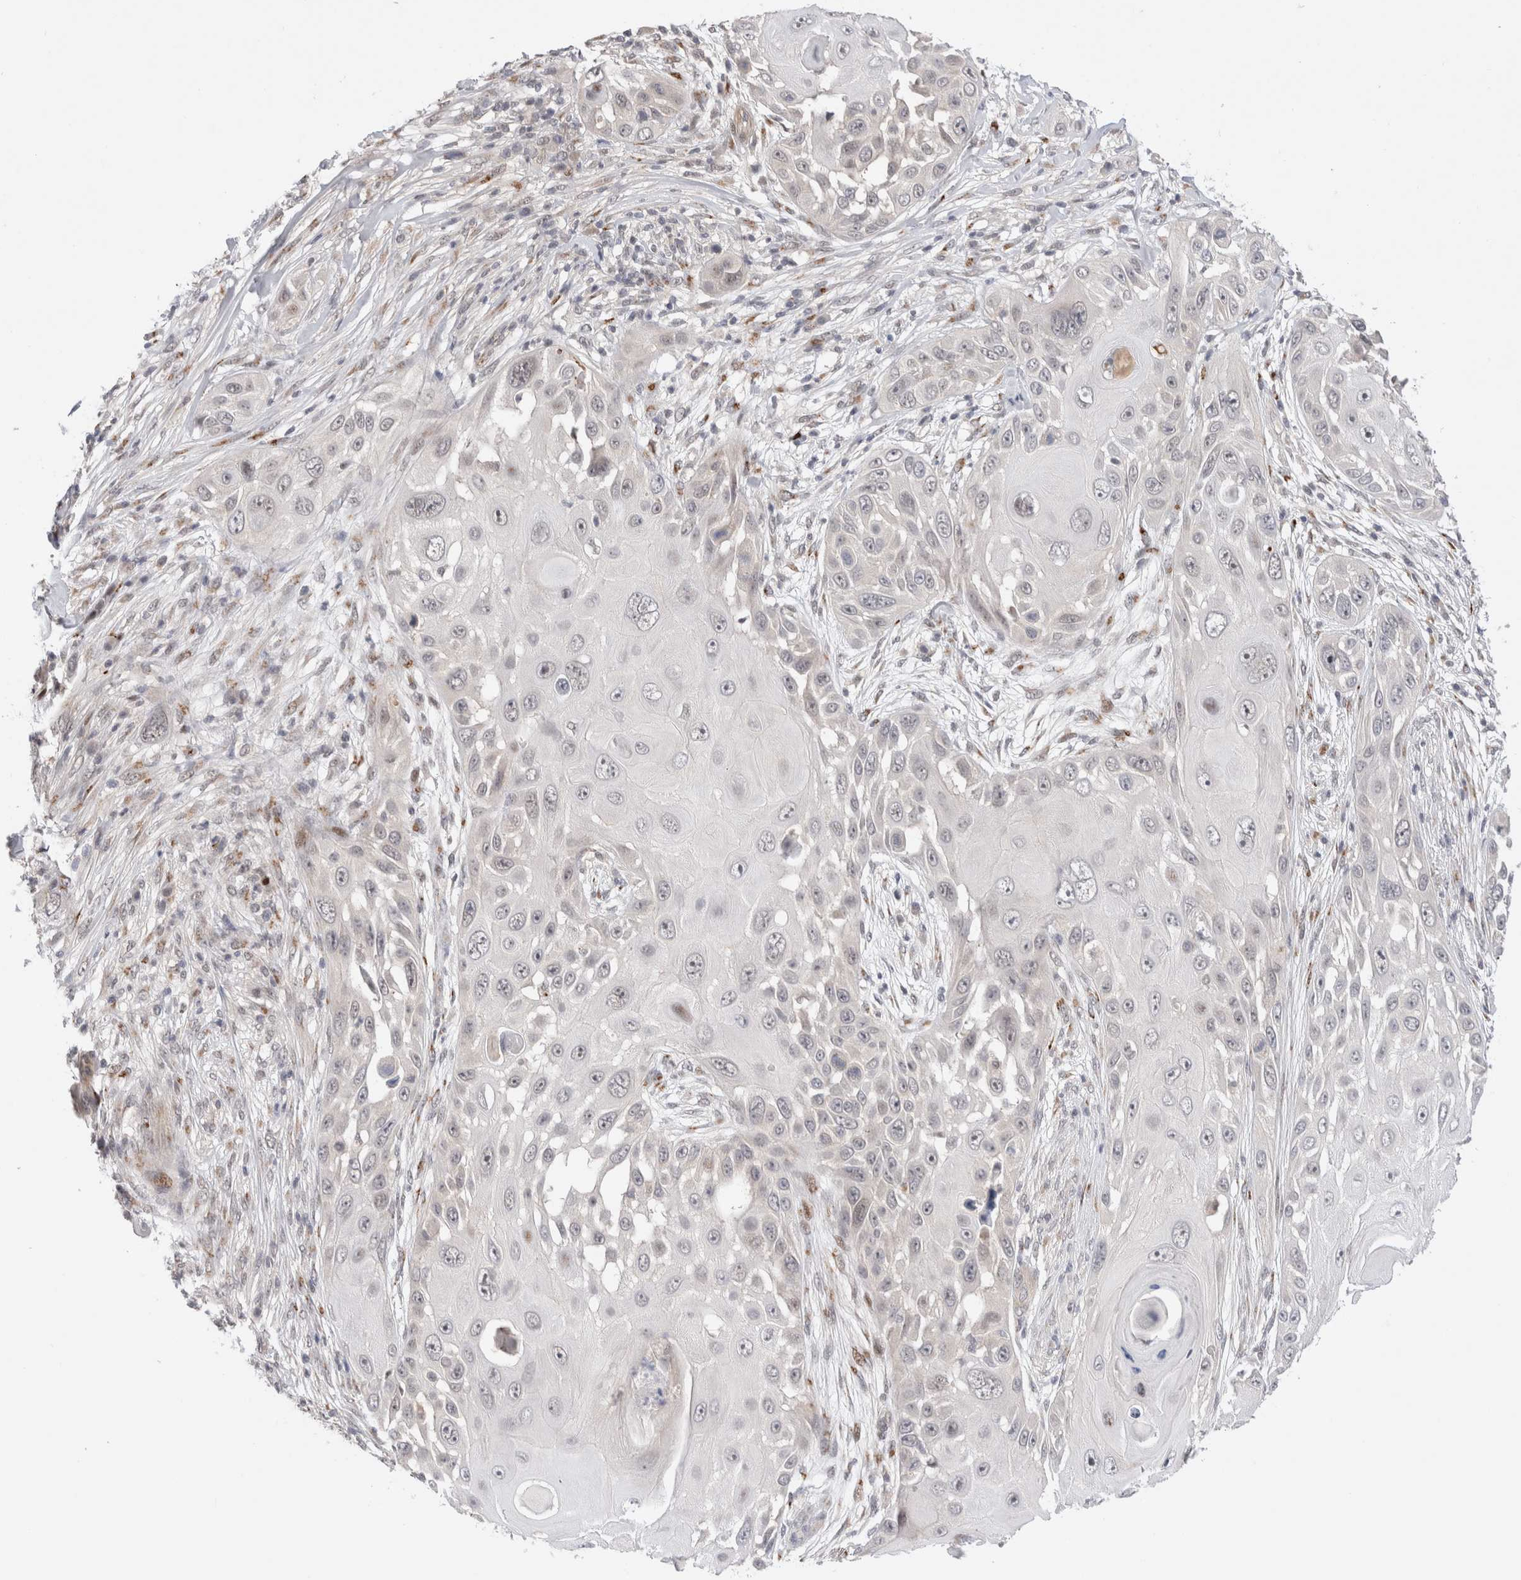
{"staining": {"intensity": "negative", "quantity": "none", "location": "none"}, "tissue": "skin cancer", "cell_type": "Tumor cells", "image_type": "cancer", "snomed": [{"axis": "morphology", "description": "Squamous cell carcinoma, NOS"}, {"axis": "topography", "description": "Skin"}], "caption": "Immunohistochemical staining of human skin squamous cell carcinoma displays no significant expression in tumor cells.", "gene": "VPS28", "patient": {"sex": "female", "age": 44}}